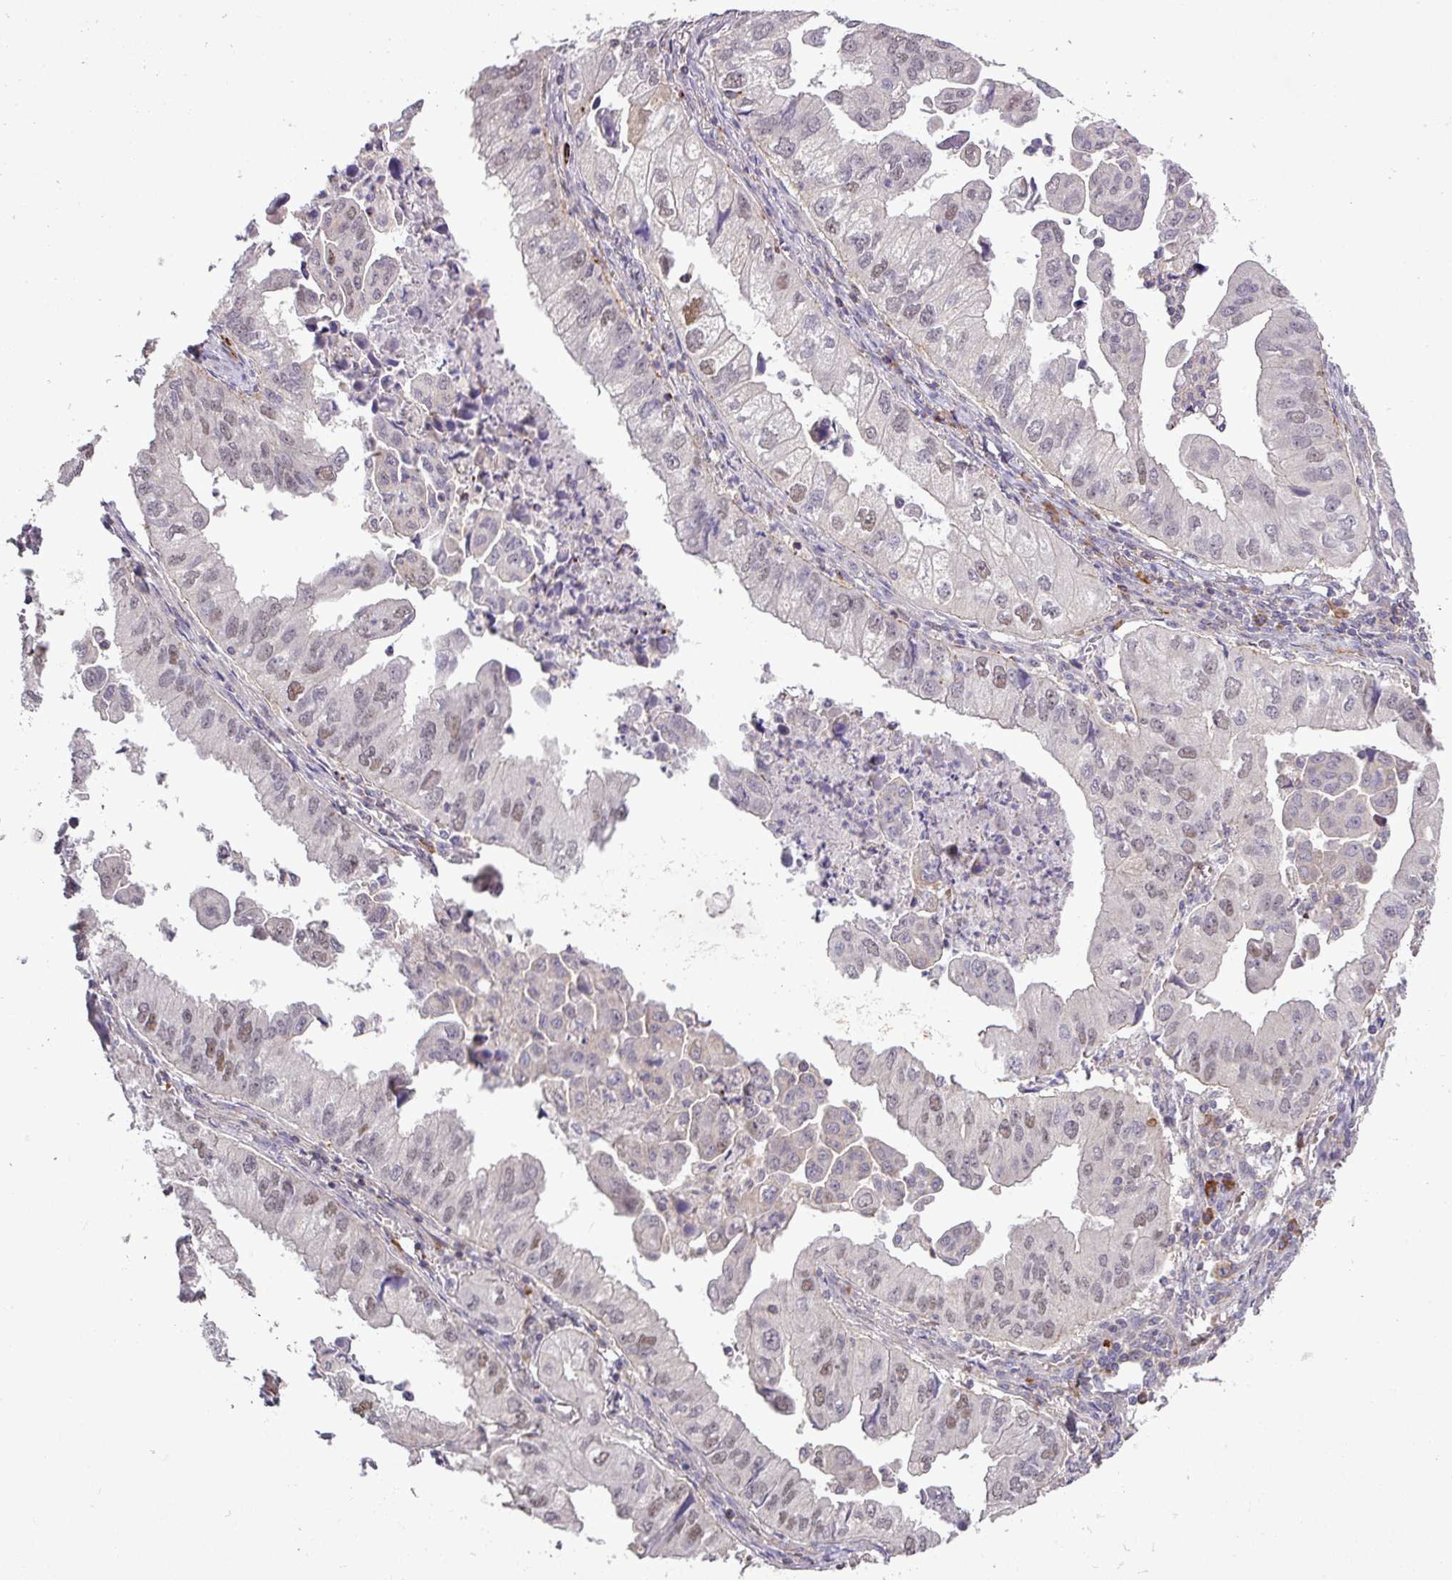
{"staining": {"intensity": "weak", "quantity": "<25%", "location": "nuclear"}, "tissue": "lung cancer", "cell_type": "Tumor cells", "image_type": "cancer", "snomed": [{"axis": "morphology", "description": "Adenocarcinoma, NOS"}, {"axis": "topography", "description": "Lung"}], "caption": "High power microscopy histopathology image of an immunohistochemistry (IHC) image of lung cancer (adenocarcinoma), revealing no significant positivity in tumor cells.", "gene": "TPRA1", "patient": {"sex": "male", "age": 48}}